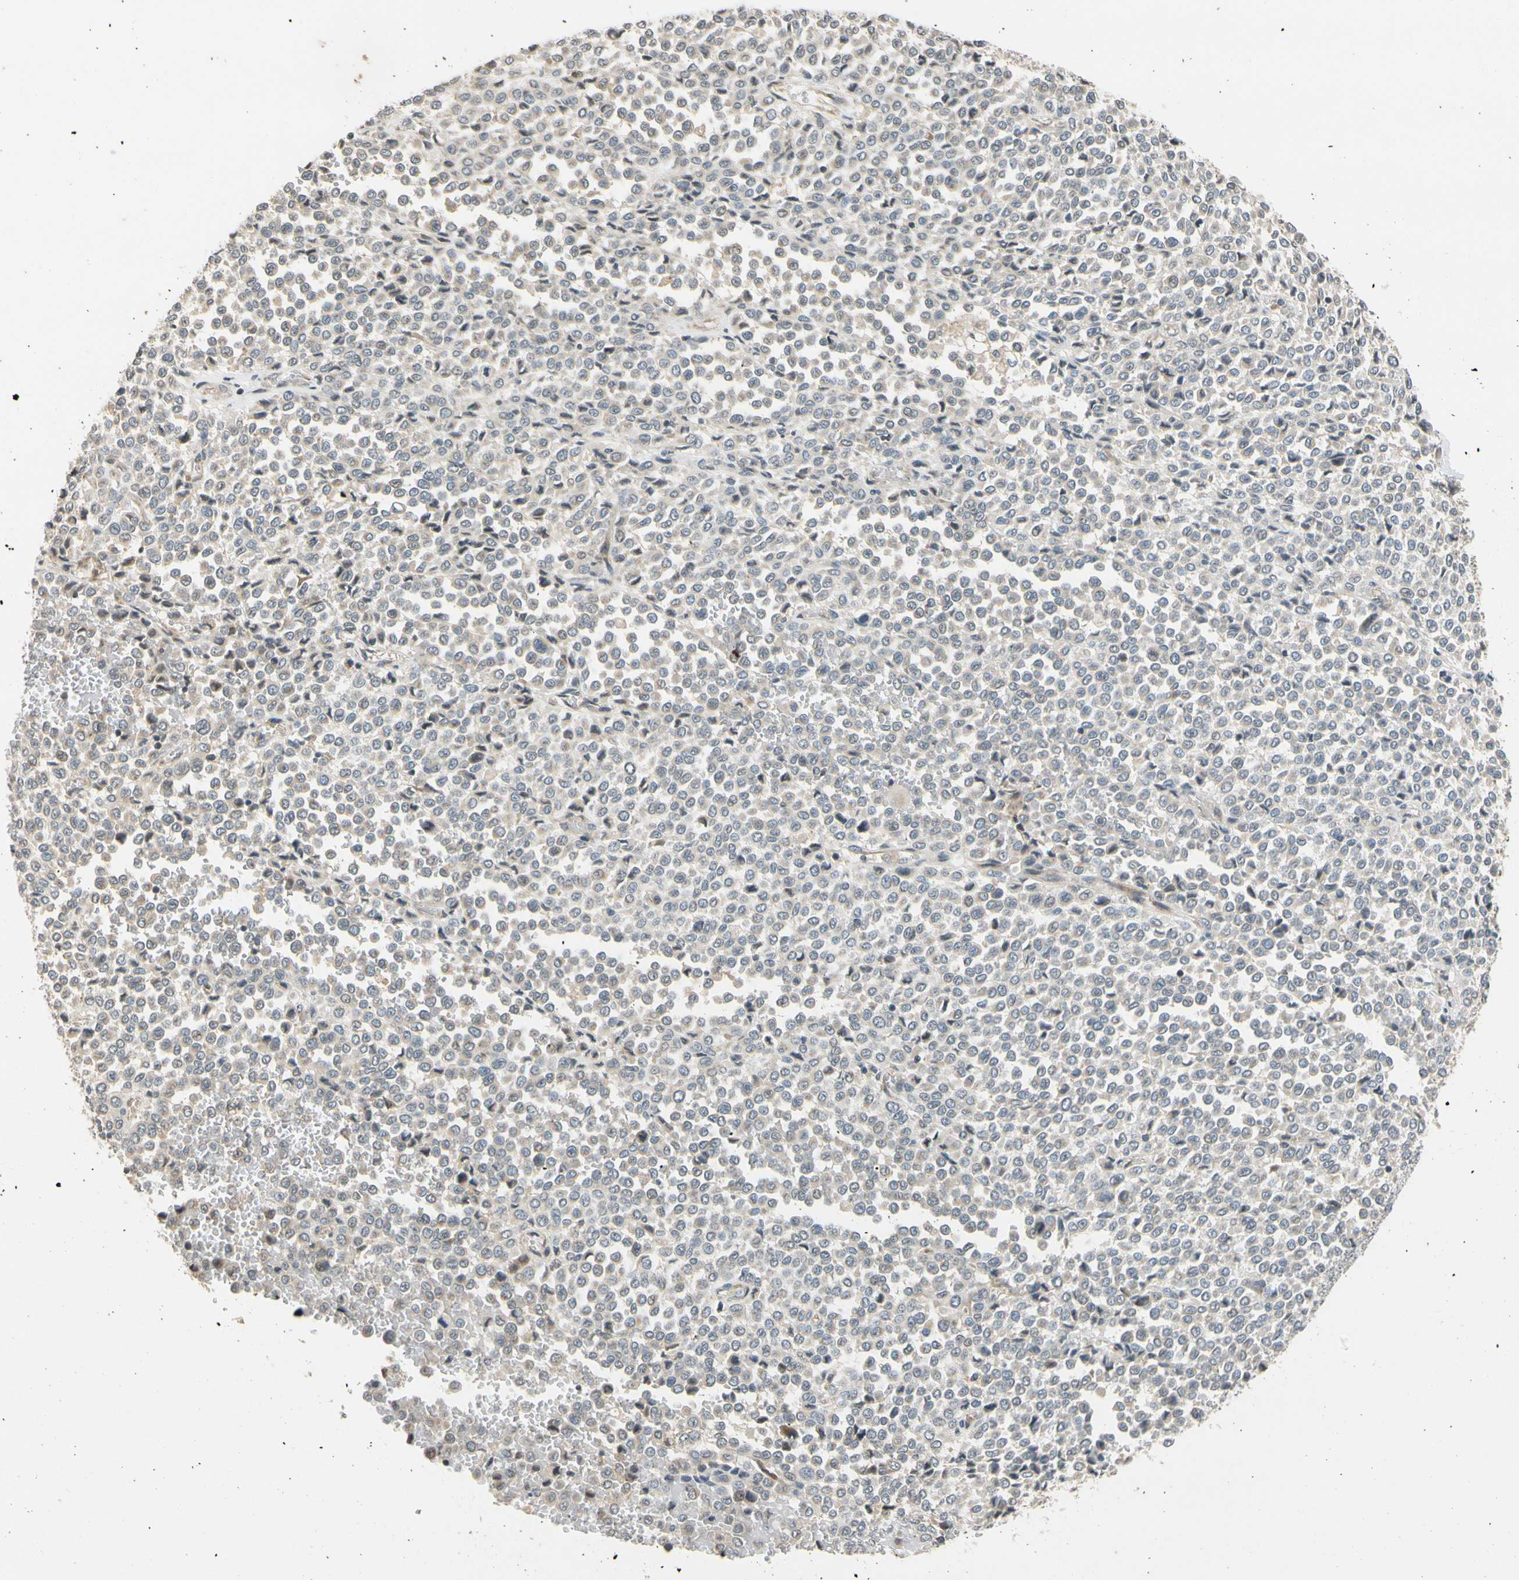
{"staining": {"intensity": "weak", "quantity": ">75%", "location": "cytoplasmic/membranous"}, "tissue": "melanoma", "cell_type": "Tumor cells", "image_type": "cancer", "snomed": [{"axis": "morphology", "description": "Malignant melanoma, Metastatic site"}, {"axis": "topography", "description": "Pancreas"}], "caption": "Immunohistochemistry (DAB (3,3'-diaminobenzidine)) staining of melanoma shows weak cytoplasmic/membranous protein positivity in about >75% of tumor cells.", "gene": "ATP2C1", "patient": {"sex": "female", "age": 30}}